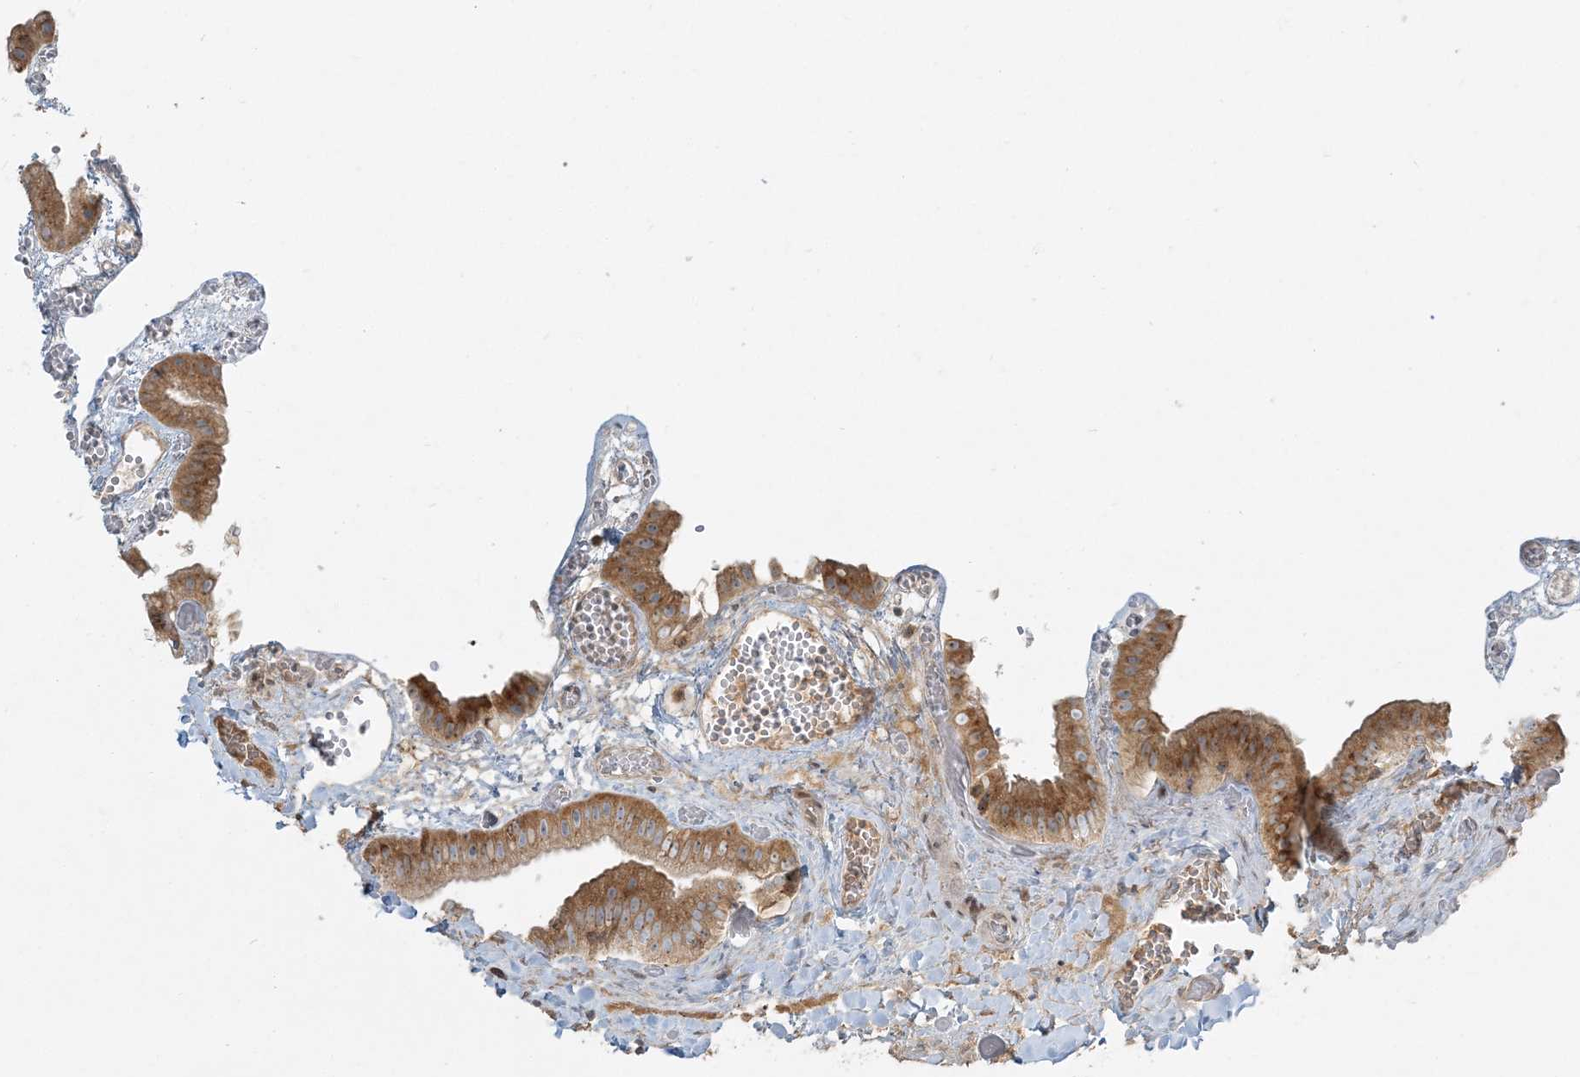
{"staining": {"intensity": "moderate", "quantity": ">75%", "location": "cytoplasmic/membranous"}, "tissue": "gallbladder", "cell_type": "Glandular cells", "image_type": "normal", "snomed": [{"axis": "morphology", "description": "Normal tissue, NOS"}, {"axis": "topography", "description": "Gallbladder"}], "caption": "A high-resolution micrograph shows immunohistochemistry (IHC) staining of unremarkable gallbladder, which exhibits moderate cytoplasmic/membranous expression in approximately >75% of glandular cells.", "gene": "AP1AR", "patient": {"sex": "female", "age": 64}}